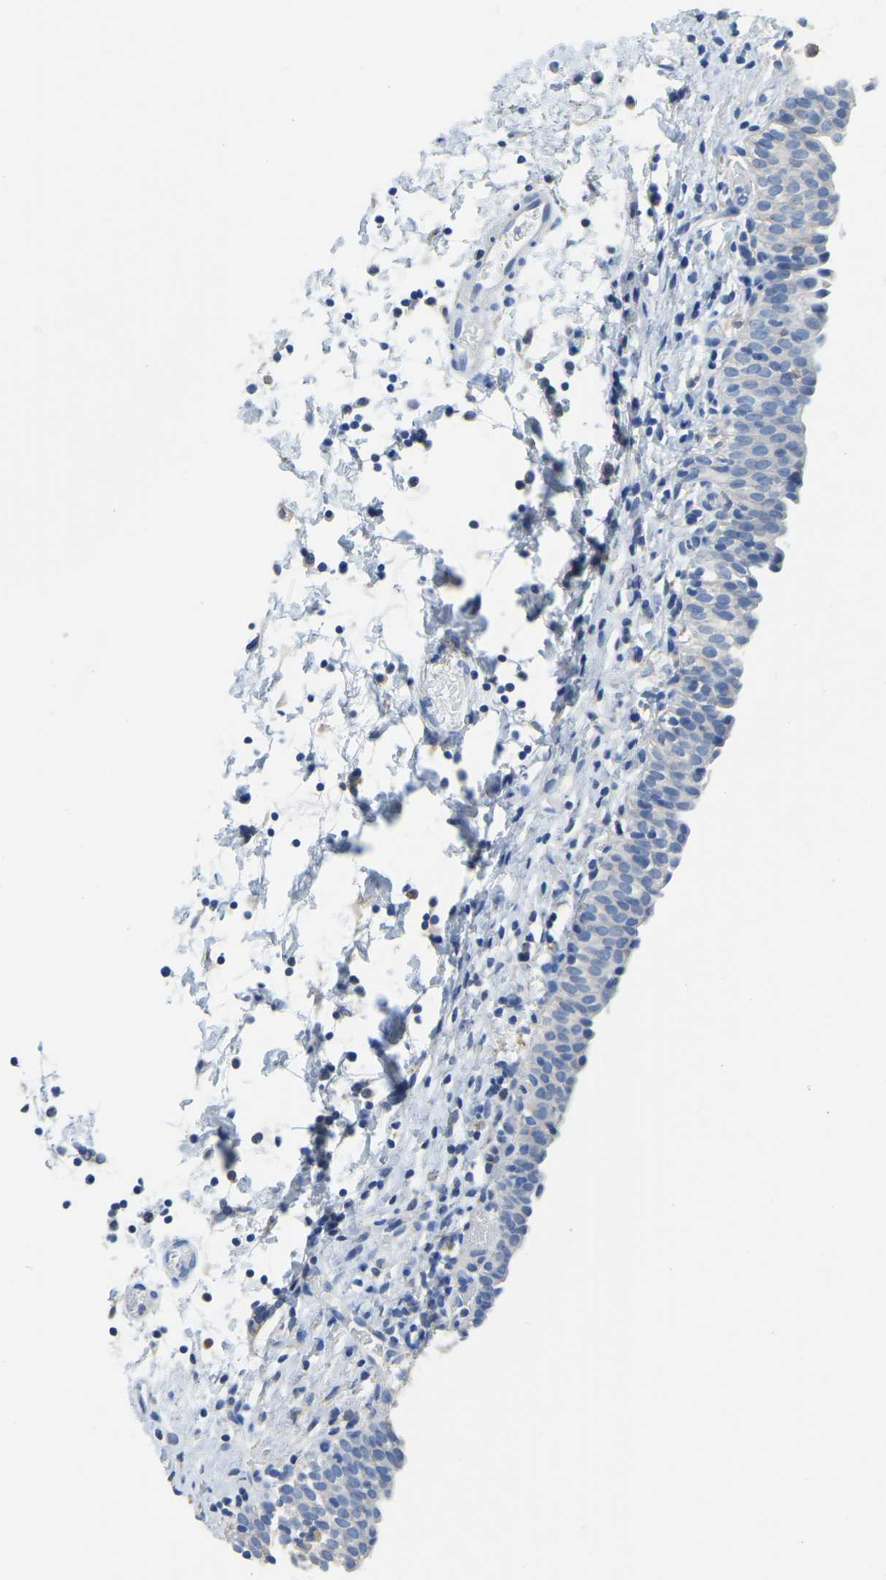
{"staining": {"intensity": "negative", "quantity": "none", "location": "none"}, "tissue": "urinary bladder", "cell_type": "Urothelial cells", "image_type": "normal", "snomed": [{"axis": "morphology", "description": "Normal tissue, NOS"}, {"axis": "topography", "description": "Urinary bladder"}], "caption": "Urothelial cells show no significant protein expression in benign urinary bladder.", "gene": "ZDHHC13", "patient": {"sex": "male", "age": 55}}